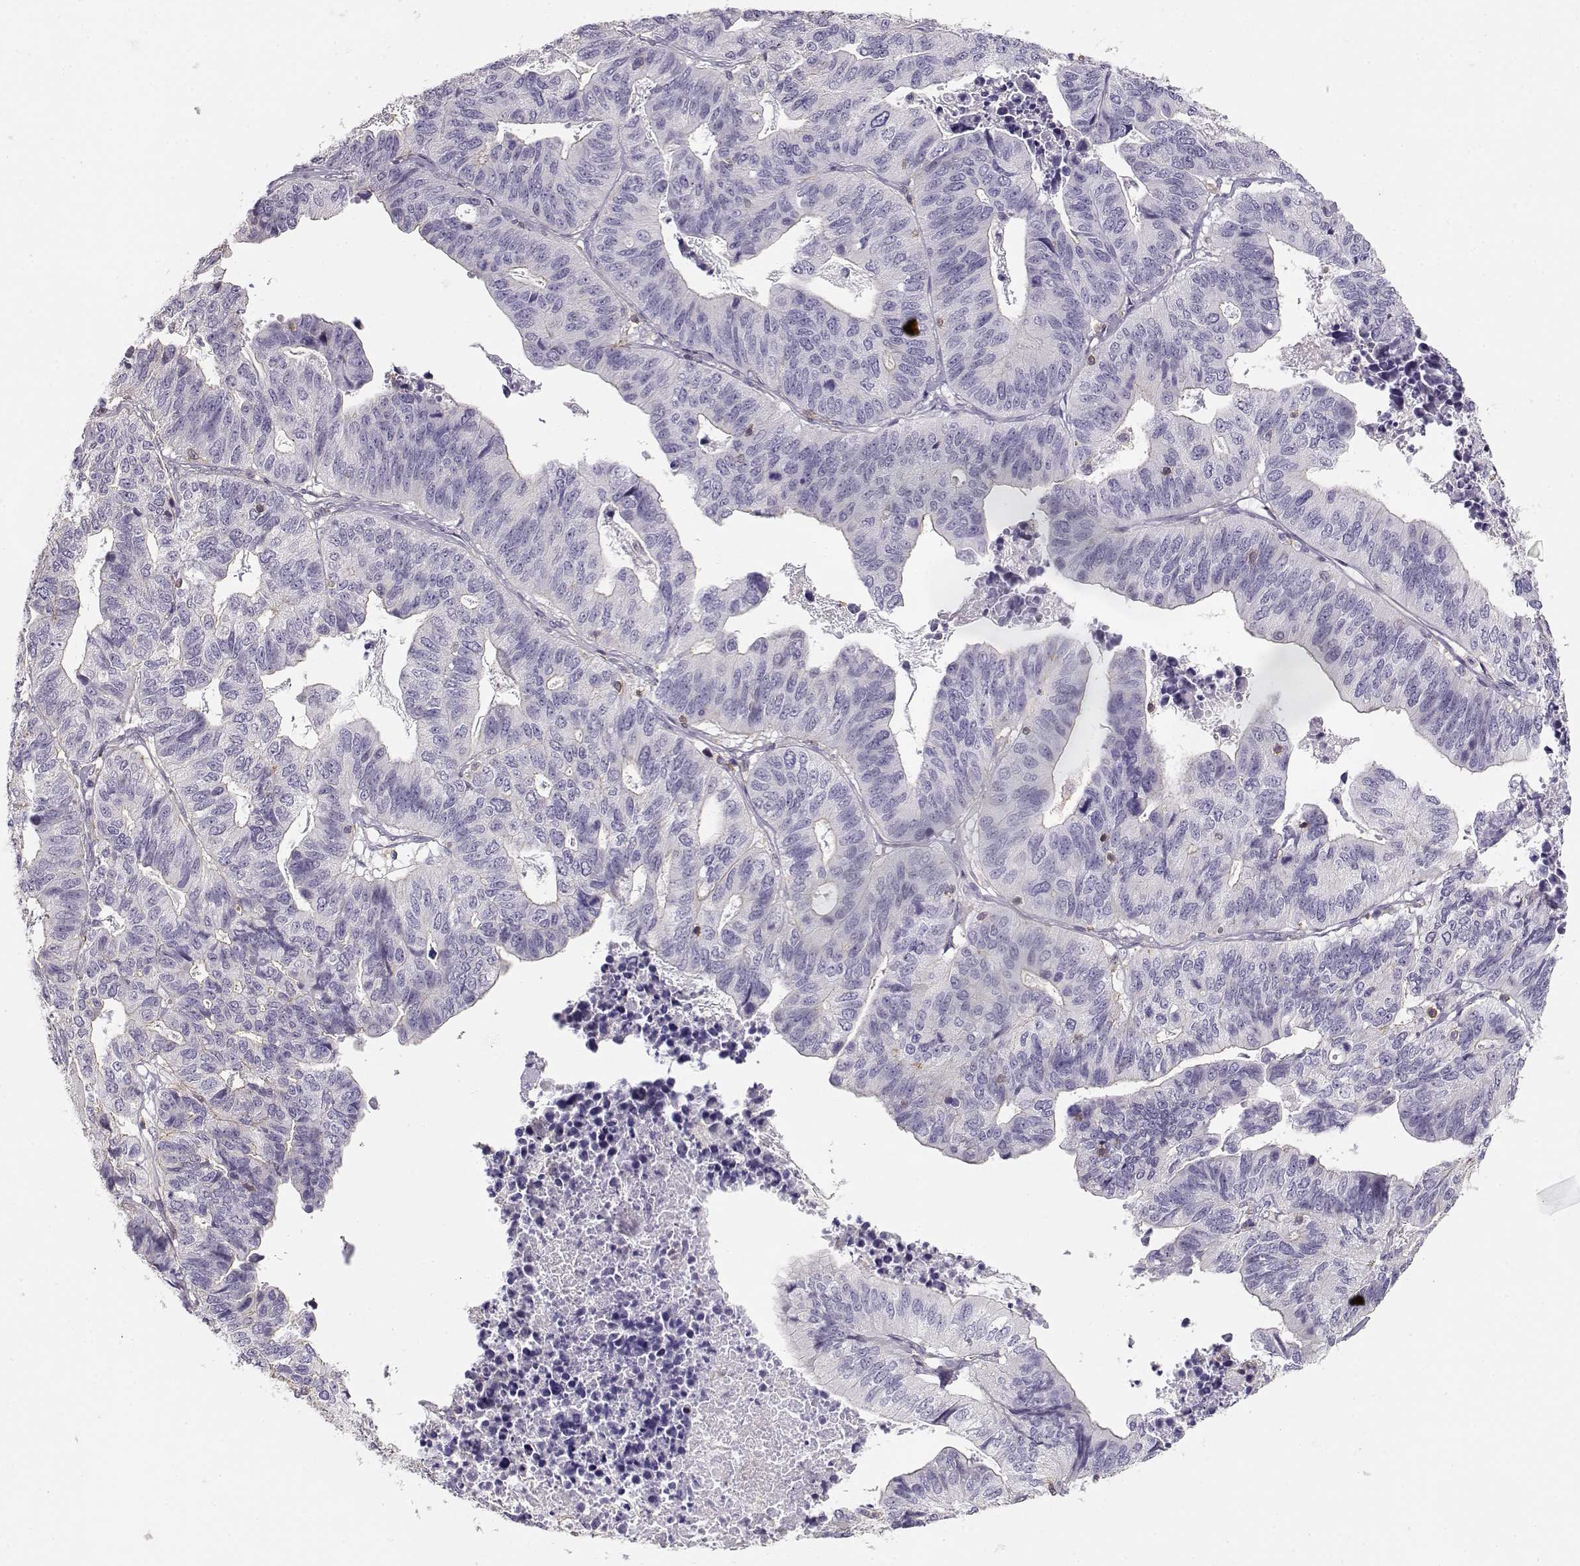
{"staining": {"intensity": "negative", "quantity": "none", "location": "none"}, "tissue": "stomach cancer", "cell_type": "Tumor cells", "image_type": "cancer", "snomed": [{"axis": "morphology", "description": "Adenocarcinoma, NOS"}, {"axis": "topography", "description": "Stomach, upper"}], "caption": "This photomicrograph is of stomach cancer stained with immunohistochemistry (IHC) to label a protein in brown with the nuclei are counter-stained blue. There is no expression in tumor cells.", "gene": "DAPL1", "patient": {"sex": "female", "age": 67}}